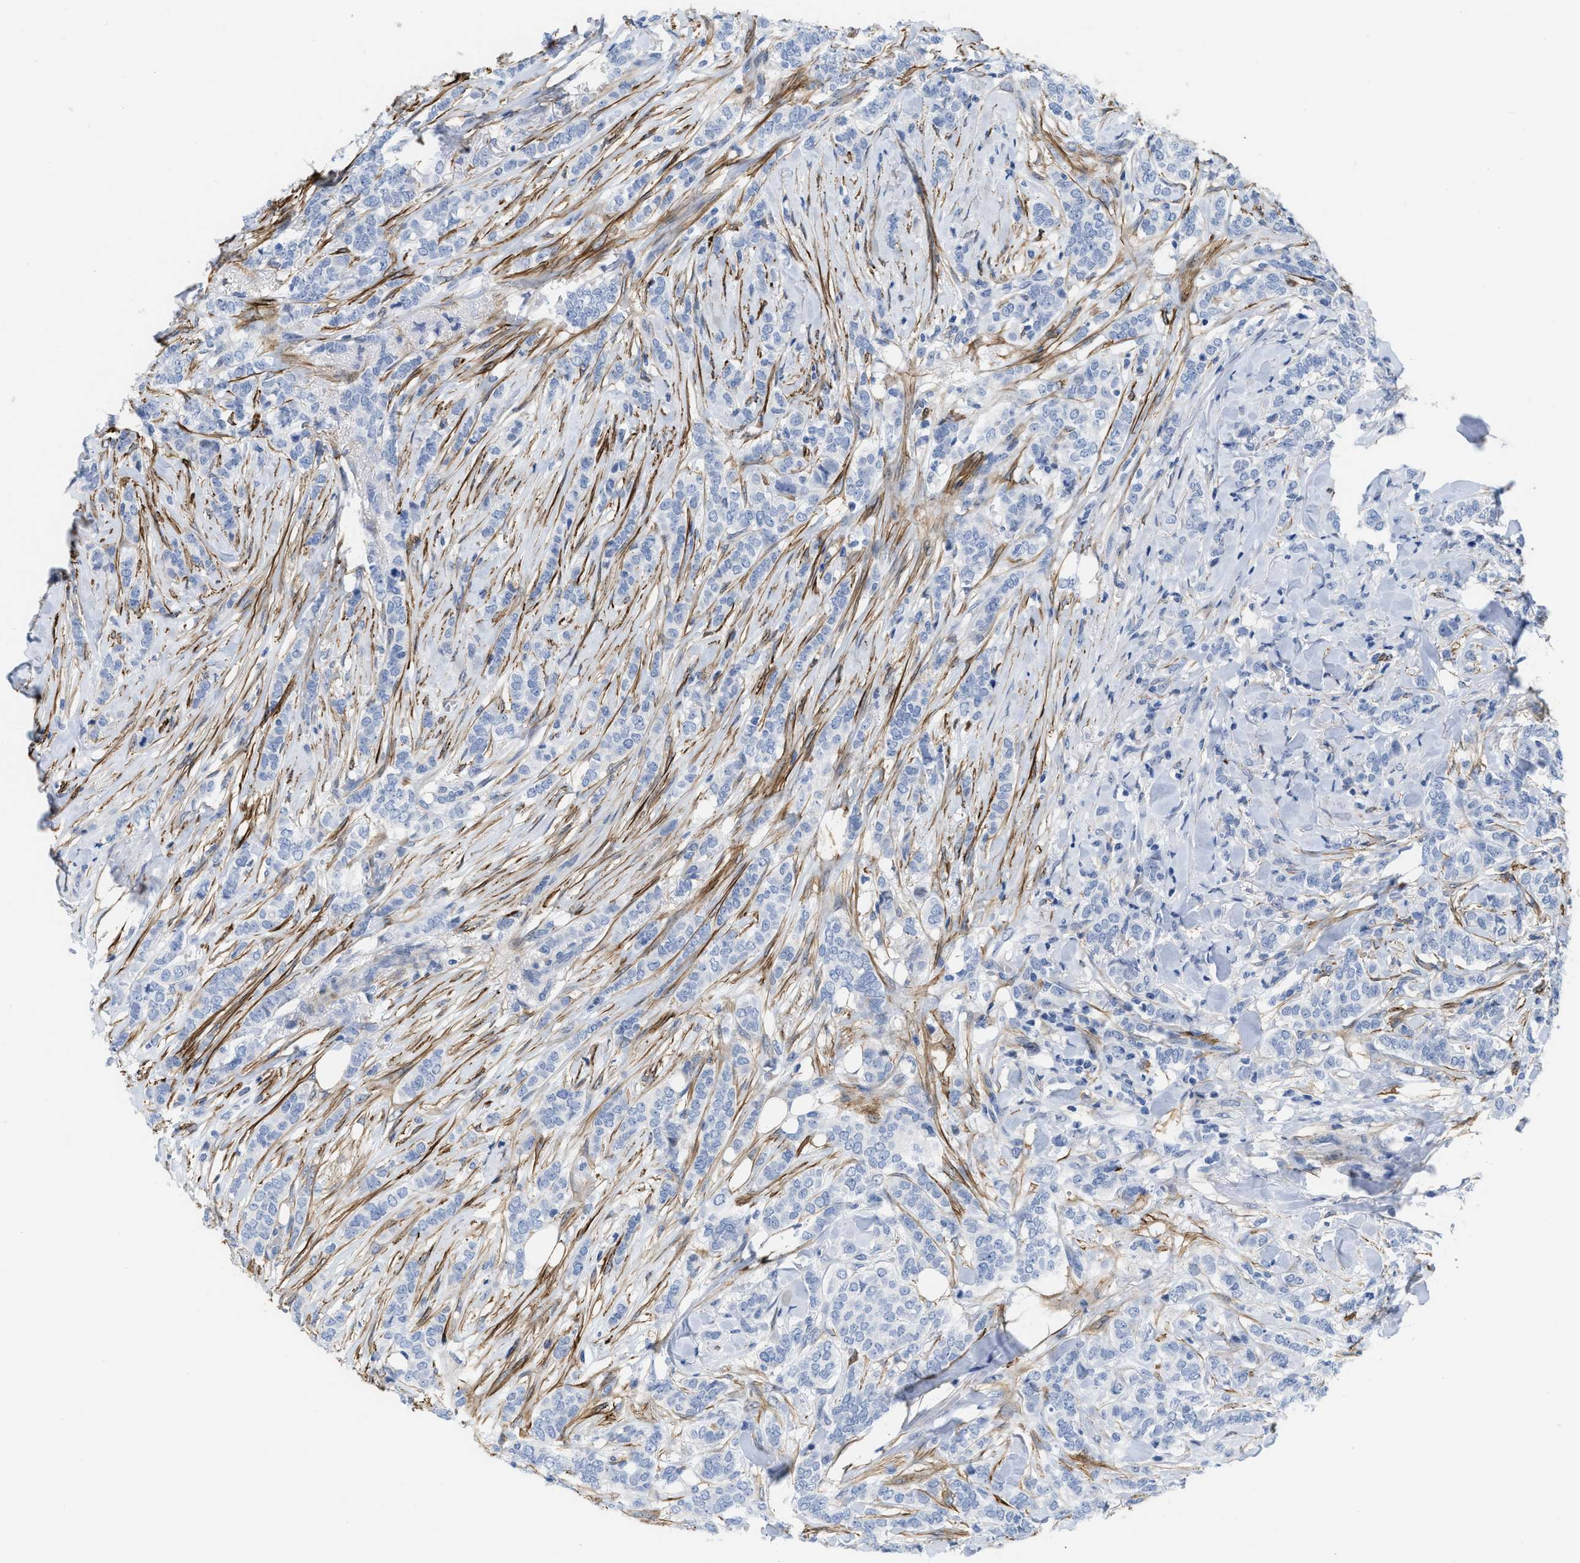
{"staining": {"intensity": "negative", "quantity": "none", "location": "none"}, "tissue": "breast cancer", "cell_type": "Tumor cells", "image_type": "cancer", "snomed": [{"axis": "morphology", "description": "Lobular carcinoma"}, {"axis": "topography", "description": "Skin"}, {"axis": "topography", "description": "Breast"}], "caption": "Immunohistochemical staining of breast cancer demonstrates no significant staining in tumor cells.", "gene": "TAGLN", "patient": {"sex": "female", "age": 46}}